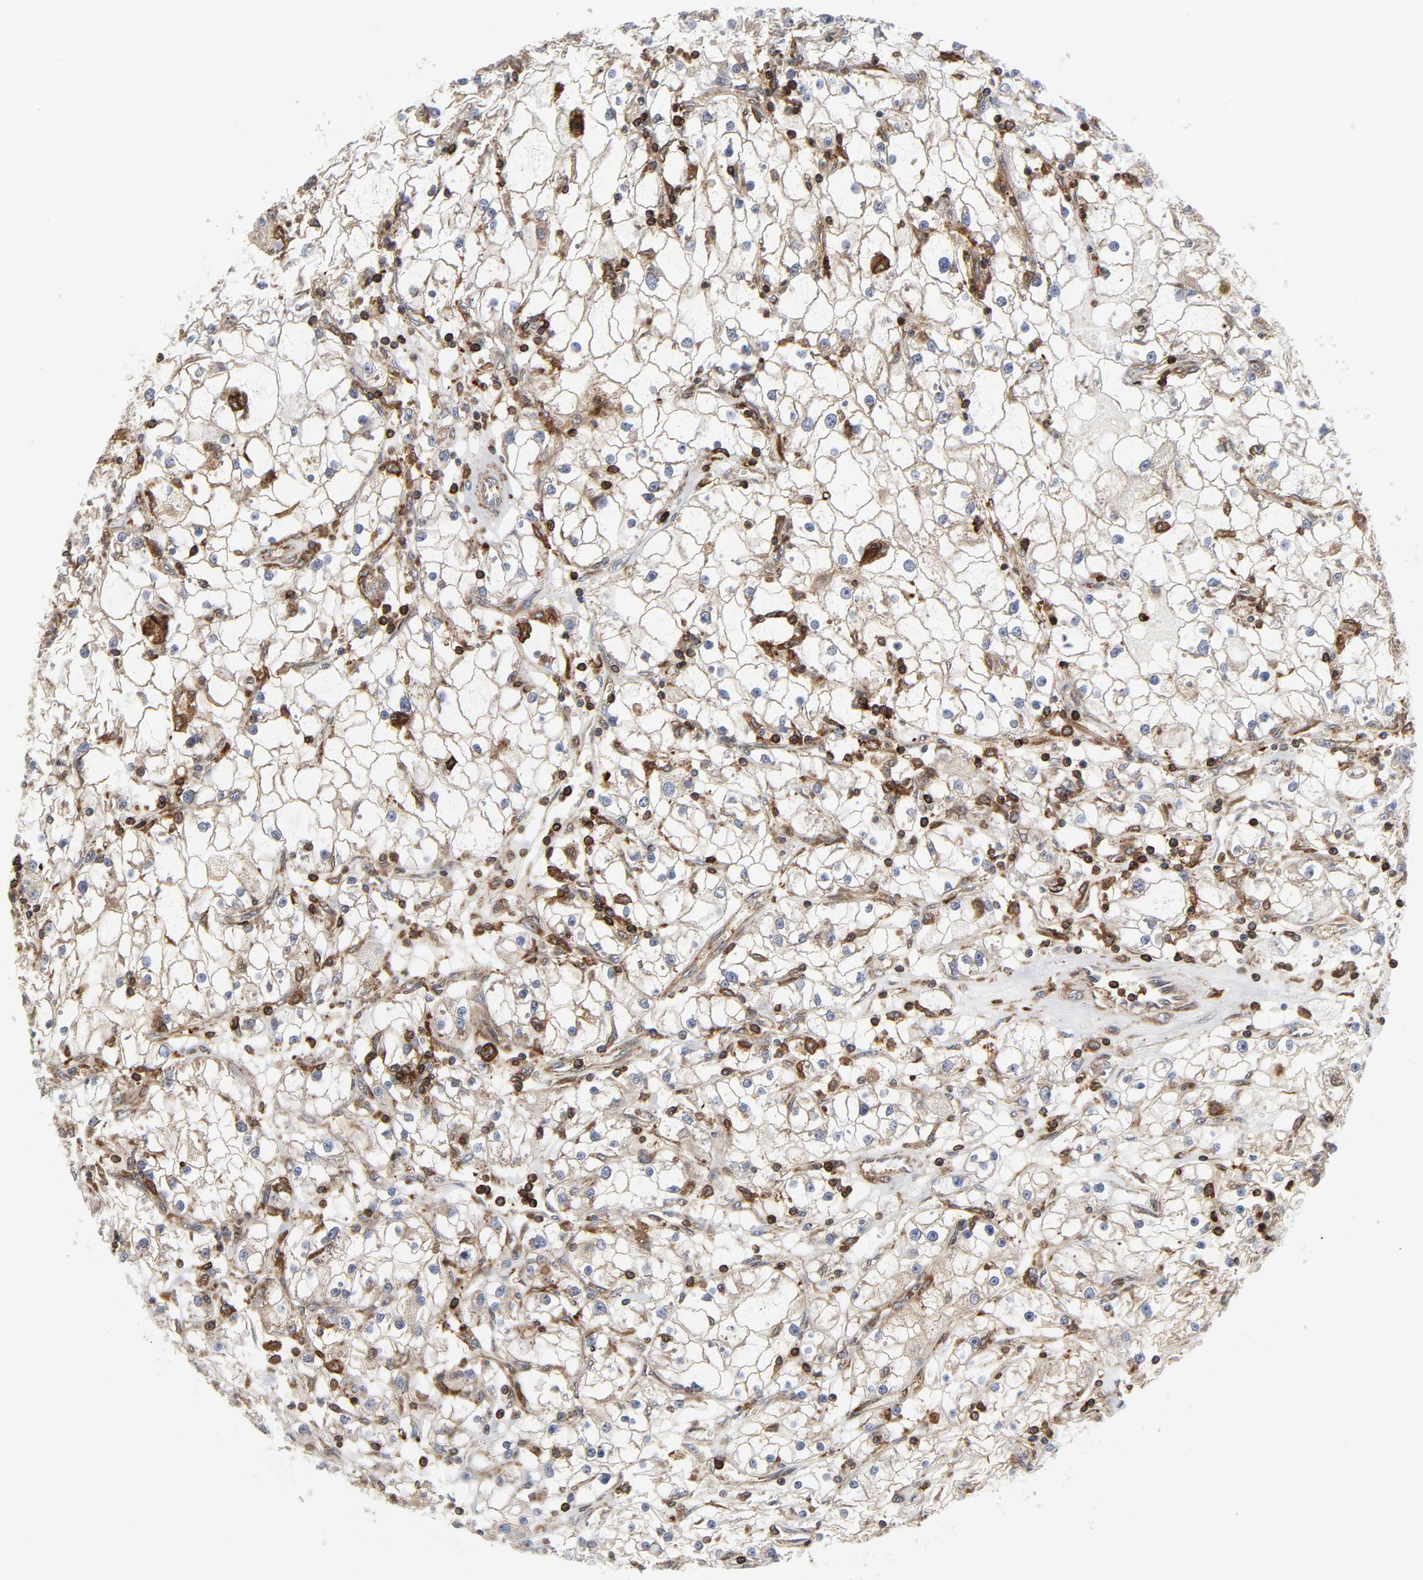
{"staining": {"intensity": "weak", "quantity": "25%-75%", "location": "cytoplasmic/membranous"}, "tissue": "renal cancer", "cell_type": "Tumor cells", "image_type": "cancer", "snomed": [{"axis": "morphology", "description": "Adenocarcinoma, NOS"}, {"axis": "topography", "description": "Kidney"}], "caption": "Protein staining of renal cancer (adenocarcinoma) tissue exhibits weak cytoplasmic/membranous expression in about 25%-75% of tumor cells. (DAB (3,3'-diaminobenzidine) IHC, brown staining for protein, blue staining for nuclei).", "gene": "YES1", "patient": {"sex": "male", "age": 56}}